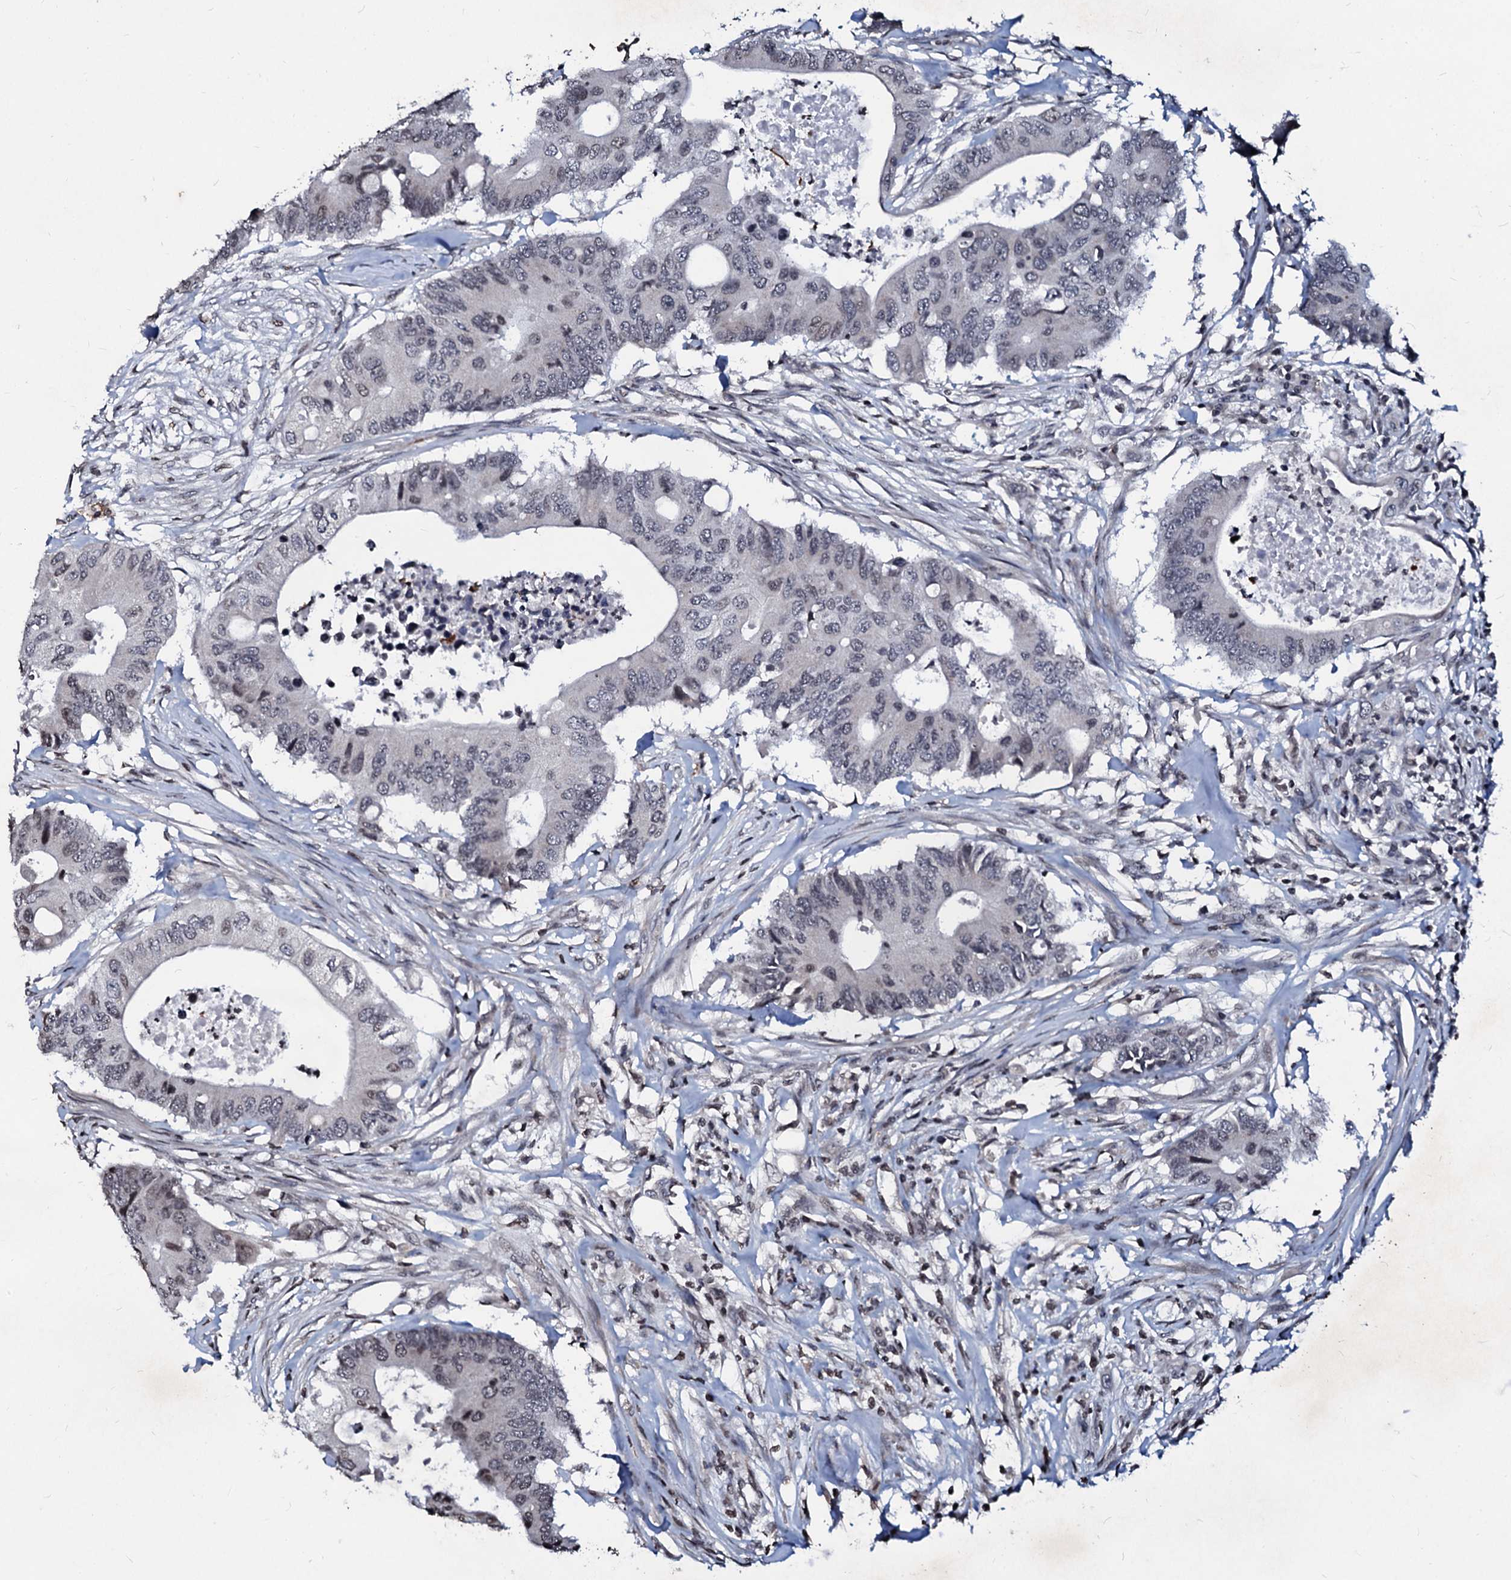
{"staining": {"intensity": "weak", "quantity": "25%-75%", "location": "nuclear"}, "tissue": "colorectal cancer", "cell_type": "Tumor cells", "image_type": "cancer", "snomed": [{"axis": "morphology", "description": "Adenocarcinoma, NOS"}, {"axis": "topography", "description": "Colon"}], "caption": "DAB (3,3'-diaminobenzidine) immunohistochemical staining of human colorectal adenocarcinoma exhibits weak nuclear protein positivity in about 25%-75% of tumor cells. Using DAB (brown) and hematoxylin (blue) stains, captured at high magnification using brightfield microscopy.", "gene": "LSM11", "patient": {"sex": "male", "age": 71}}